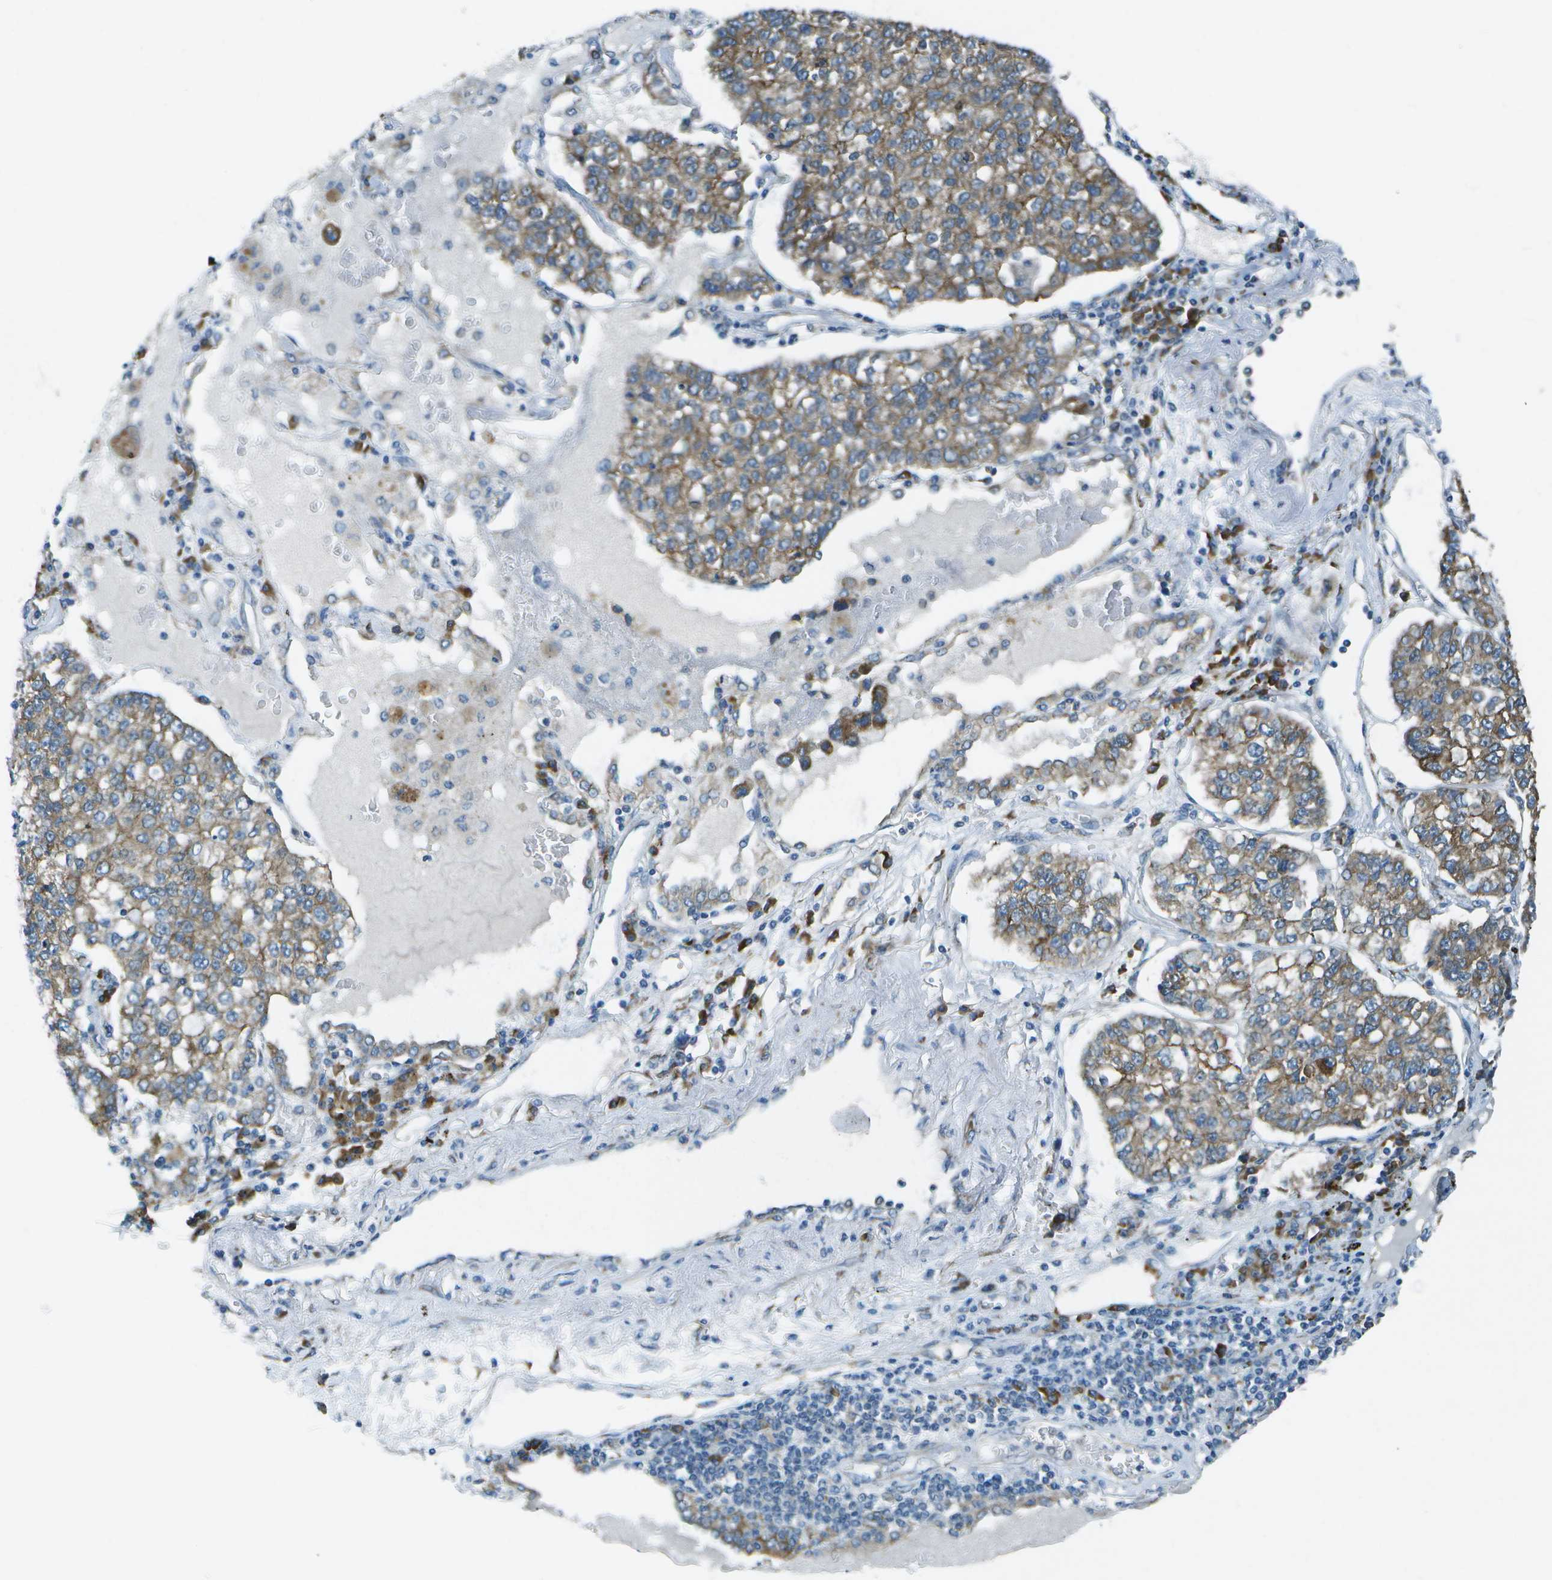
{"staining": {"intensity": "moderate", "quantity": ">75%", "location": "cytoplasmic/membranous"}, "tissue": "lung cancer", "cell_type": "Tumor cells", "image_type": "cancer", "snomed": [{"axis": "morphology", "description": "Adenocarcinoma, NOS"}, {"axis": "topography", "description": "Lung"}], "caption": "Protein positivity by immunohistochemistry displays moderate cytoplasmic/membranous expression in about >75% of tumor cells in lung cancer (adenocarcinoma).", "gene": "KCTD3", "patient": {"sex": "male", "age": 49}}